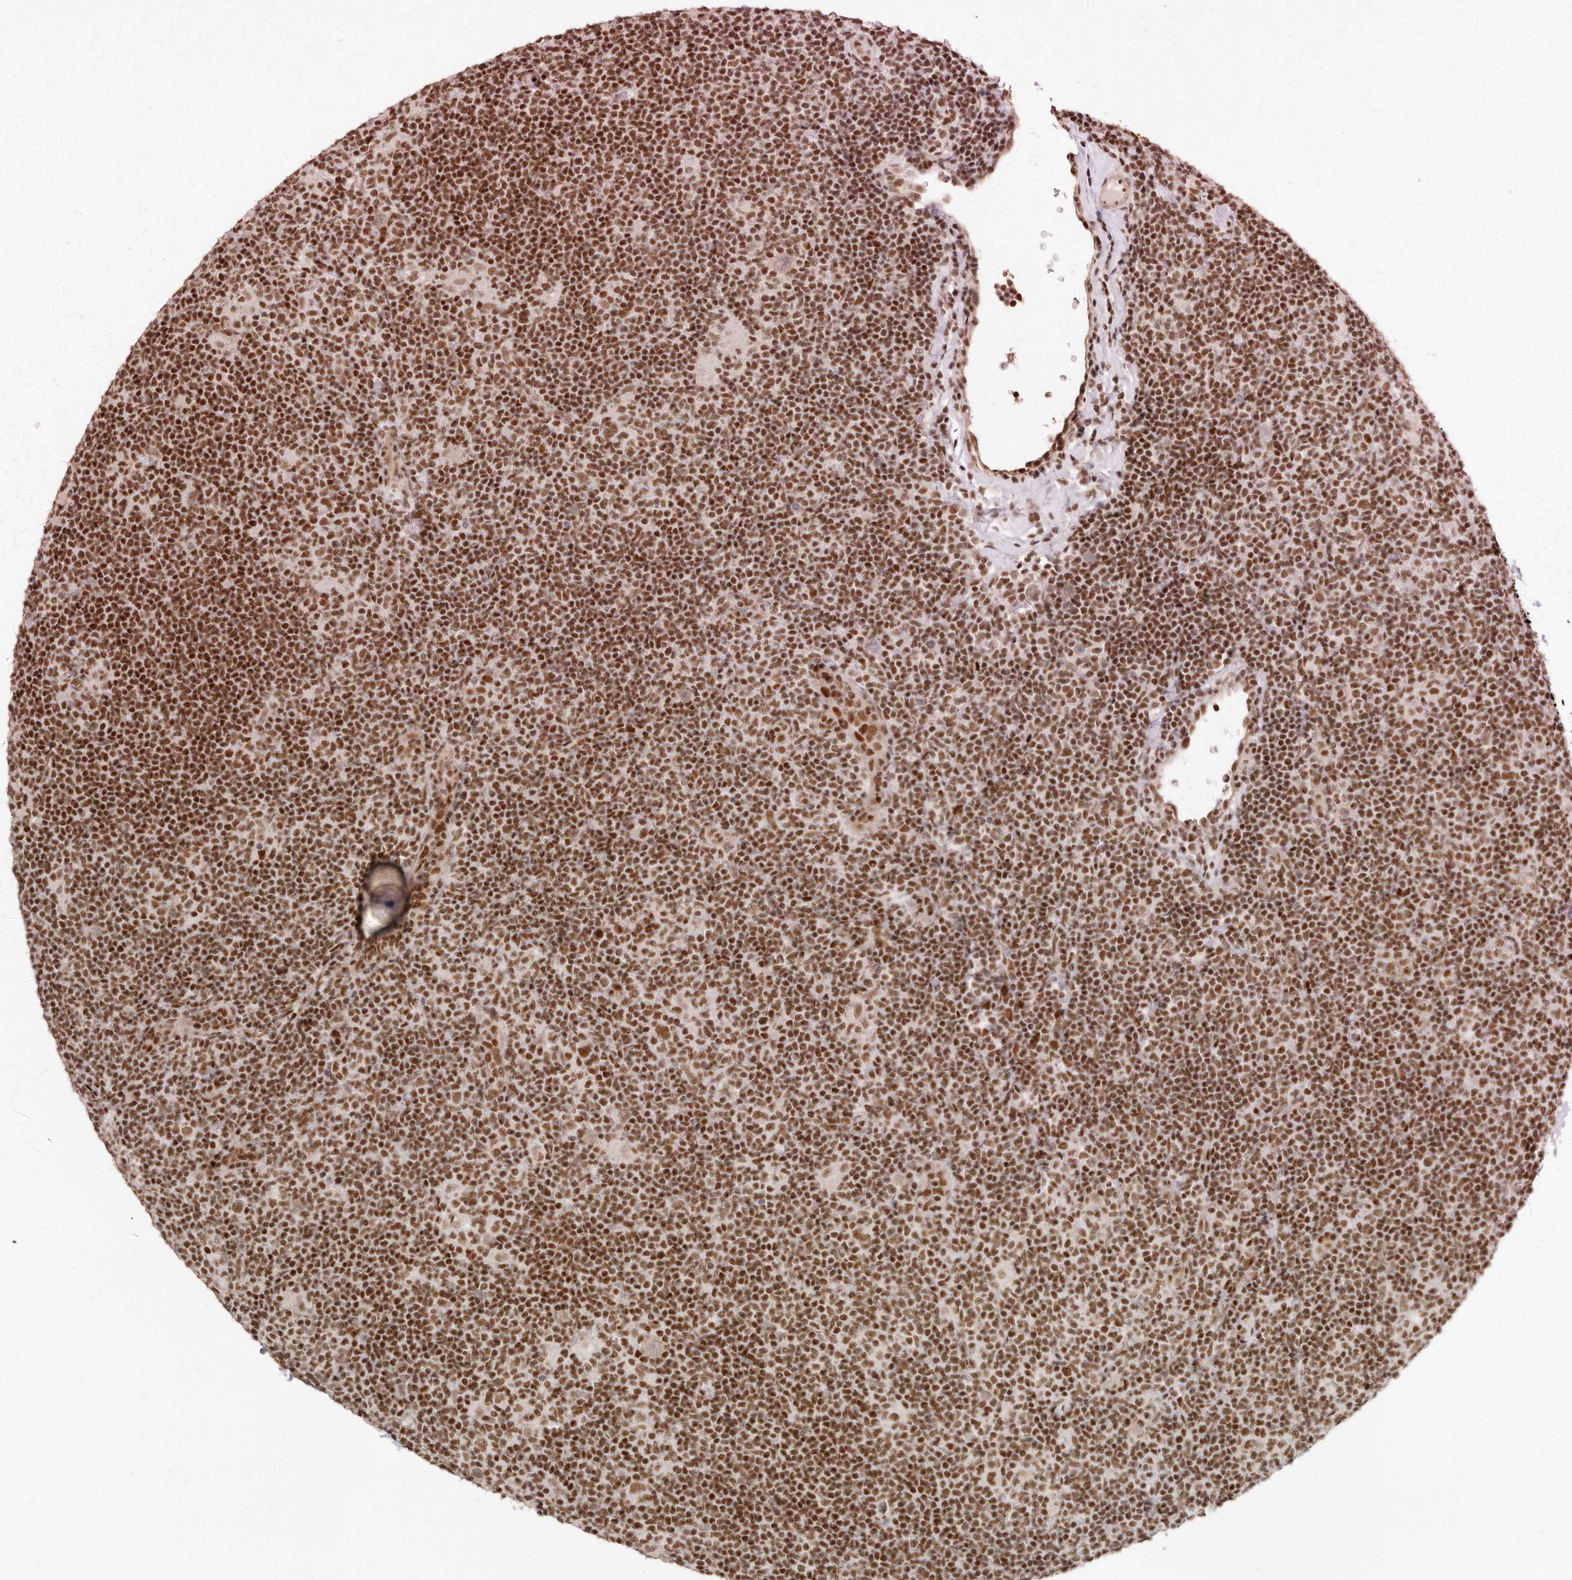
{"staining": {"intensity": "moderate", "quantity": ">75%", "location": "nuclear"}, "tissue": "lymphoma", "cell_type": "Tumor cells", "image_type": "cancer", "snomed": [{"axis": "morphology", "description": "Hodgkin's disease, NOS"}, {"axis": "topography", "description": "Lymph node"}], "caption": "Hodgkin's disease tissue shows moderate nuclear positivity in approximately >75% of tumor cells", "gene": "GABPA", "patient": {"sex": "female", "age": 57}}